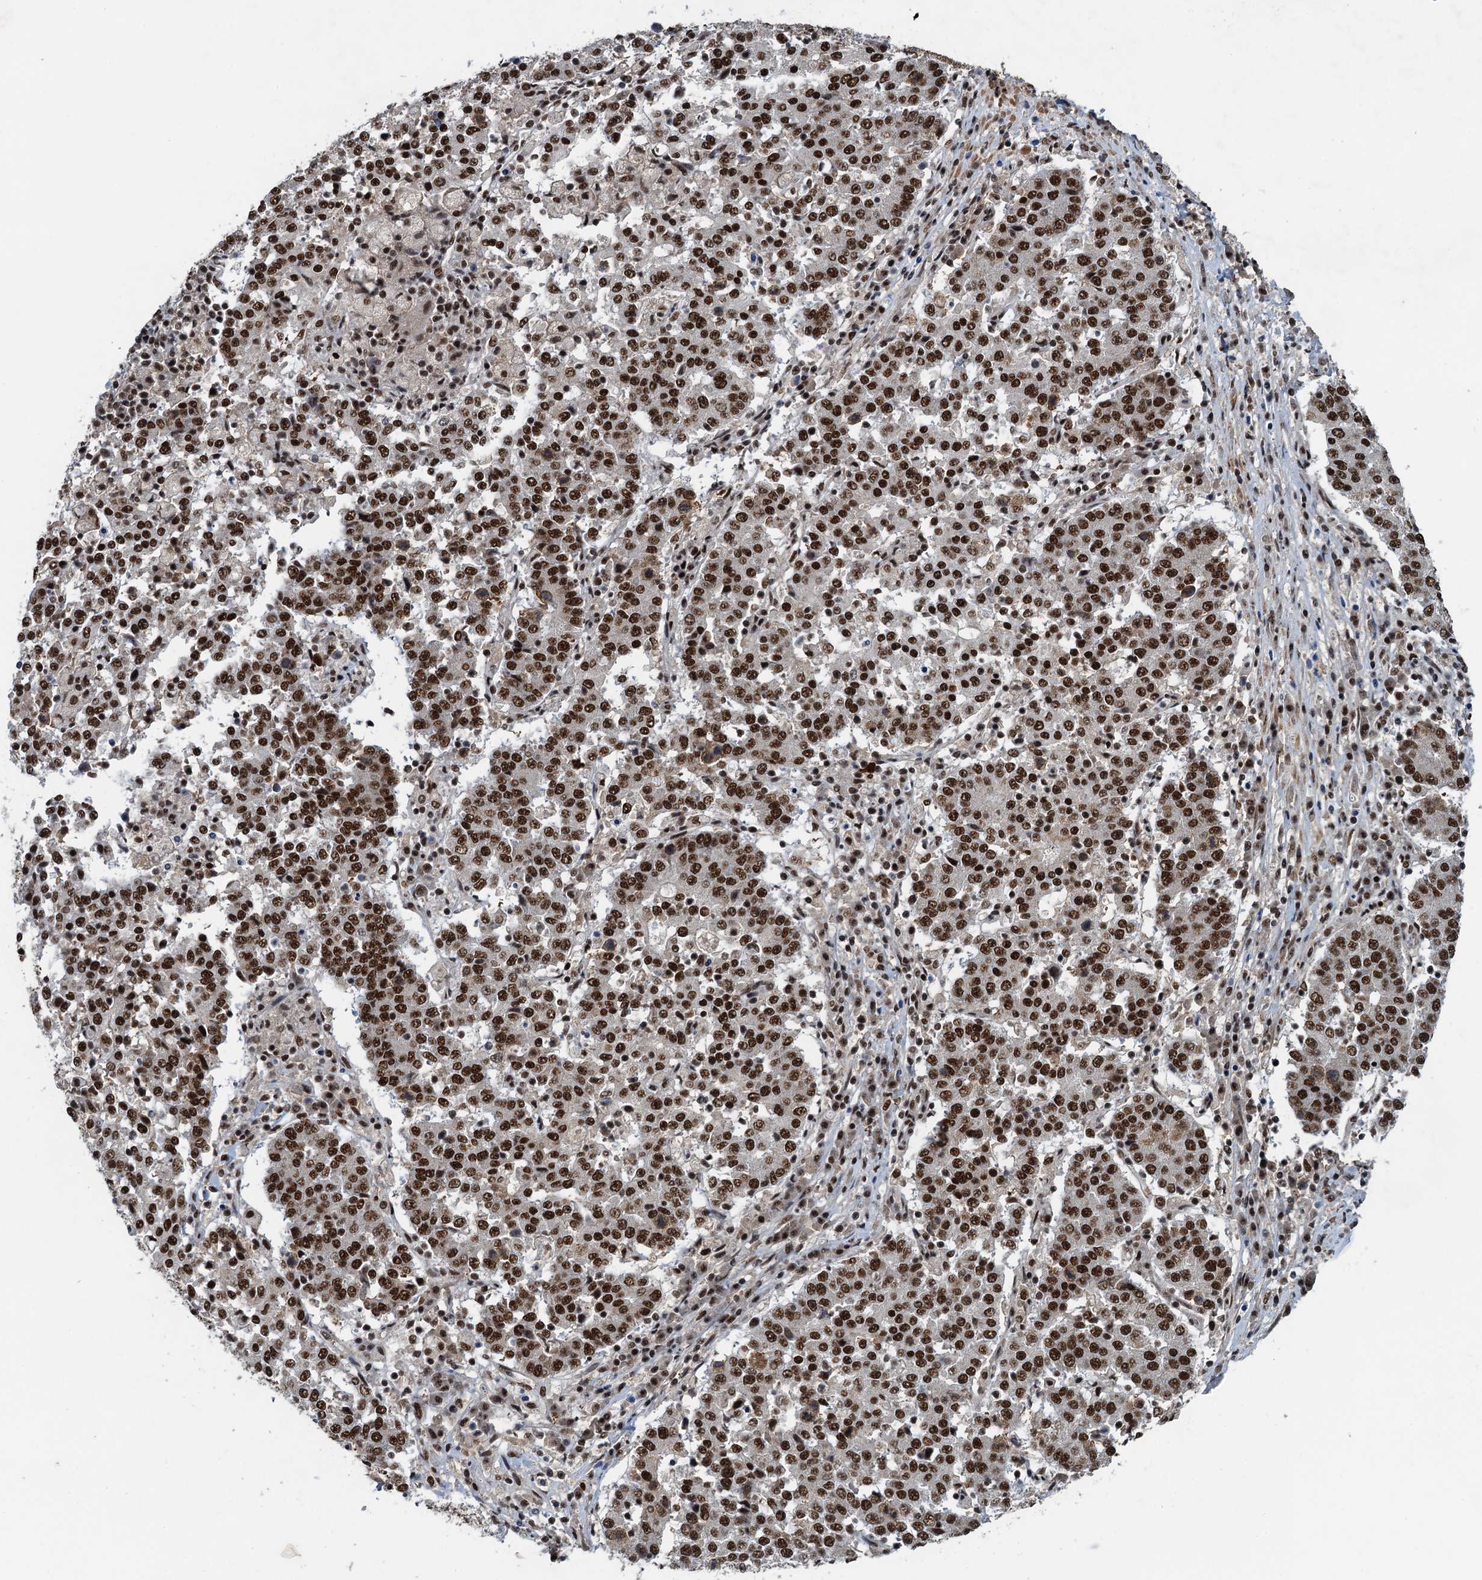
{"staining": {"intensity": "moderate", "quantity": ">75%", "location": "nuclear"}, "tissue": "stomach cancer", "cell_type": "Tumor cells", "image_type": "cancer", "snomed": [{"axis": "morphology", "description": "Adenocarcinoma, NOS"}, {"axis": "topography", "description": "Stomach"}], "caption": "Moderate nuclear expression is identified in about >75% of tumor cells in adenocarcinoma (stomach).", "gene": "ZC3H18", "patient": {"sex": "male", "age": 59}}